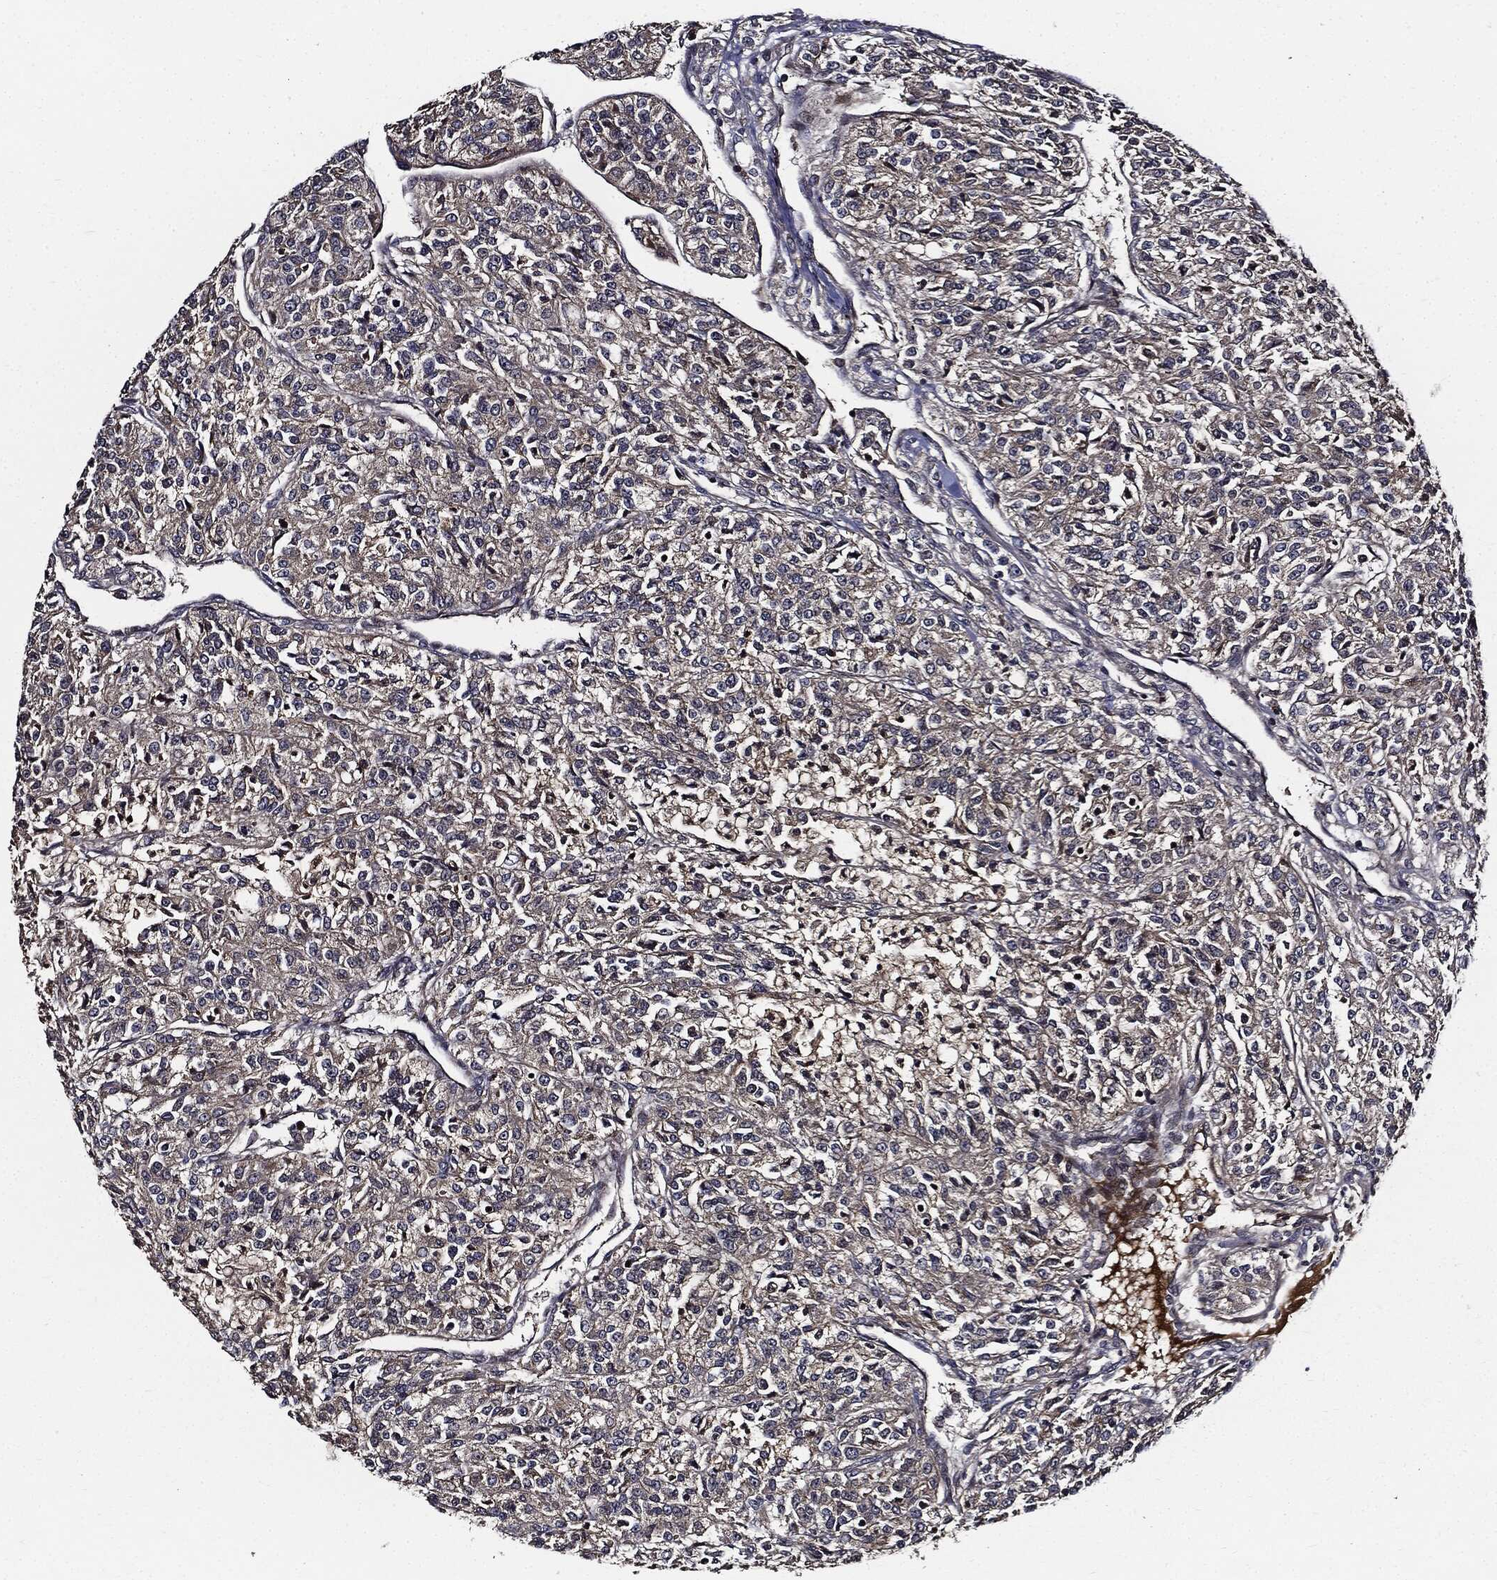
{"staining": {"intensity": "negative", "quantity": "none", "location": "none"}, "tissue": "renal cancer", "cell_type": "Tumor cells", "image_type": "cancer", "snomed": [{"axis": "morphology", "description": "Adenocarcinoma, NOS"}, {"axis": "topography", "description": "Kidney"}], "caption": "An image of human renal cancer (adenocarcinoma) is negative for staining in tumor cells. (DAB (3,3'-diaminobenzidine) IHC visualized using brightfield microscopy, high magnification).", "gene": "HTT", "patient": {"sex": "female", "age": 63}}